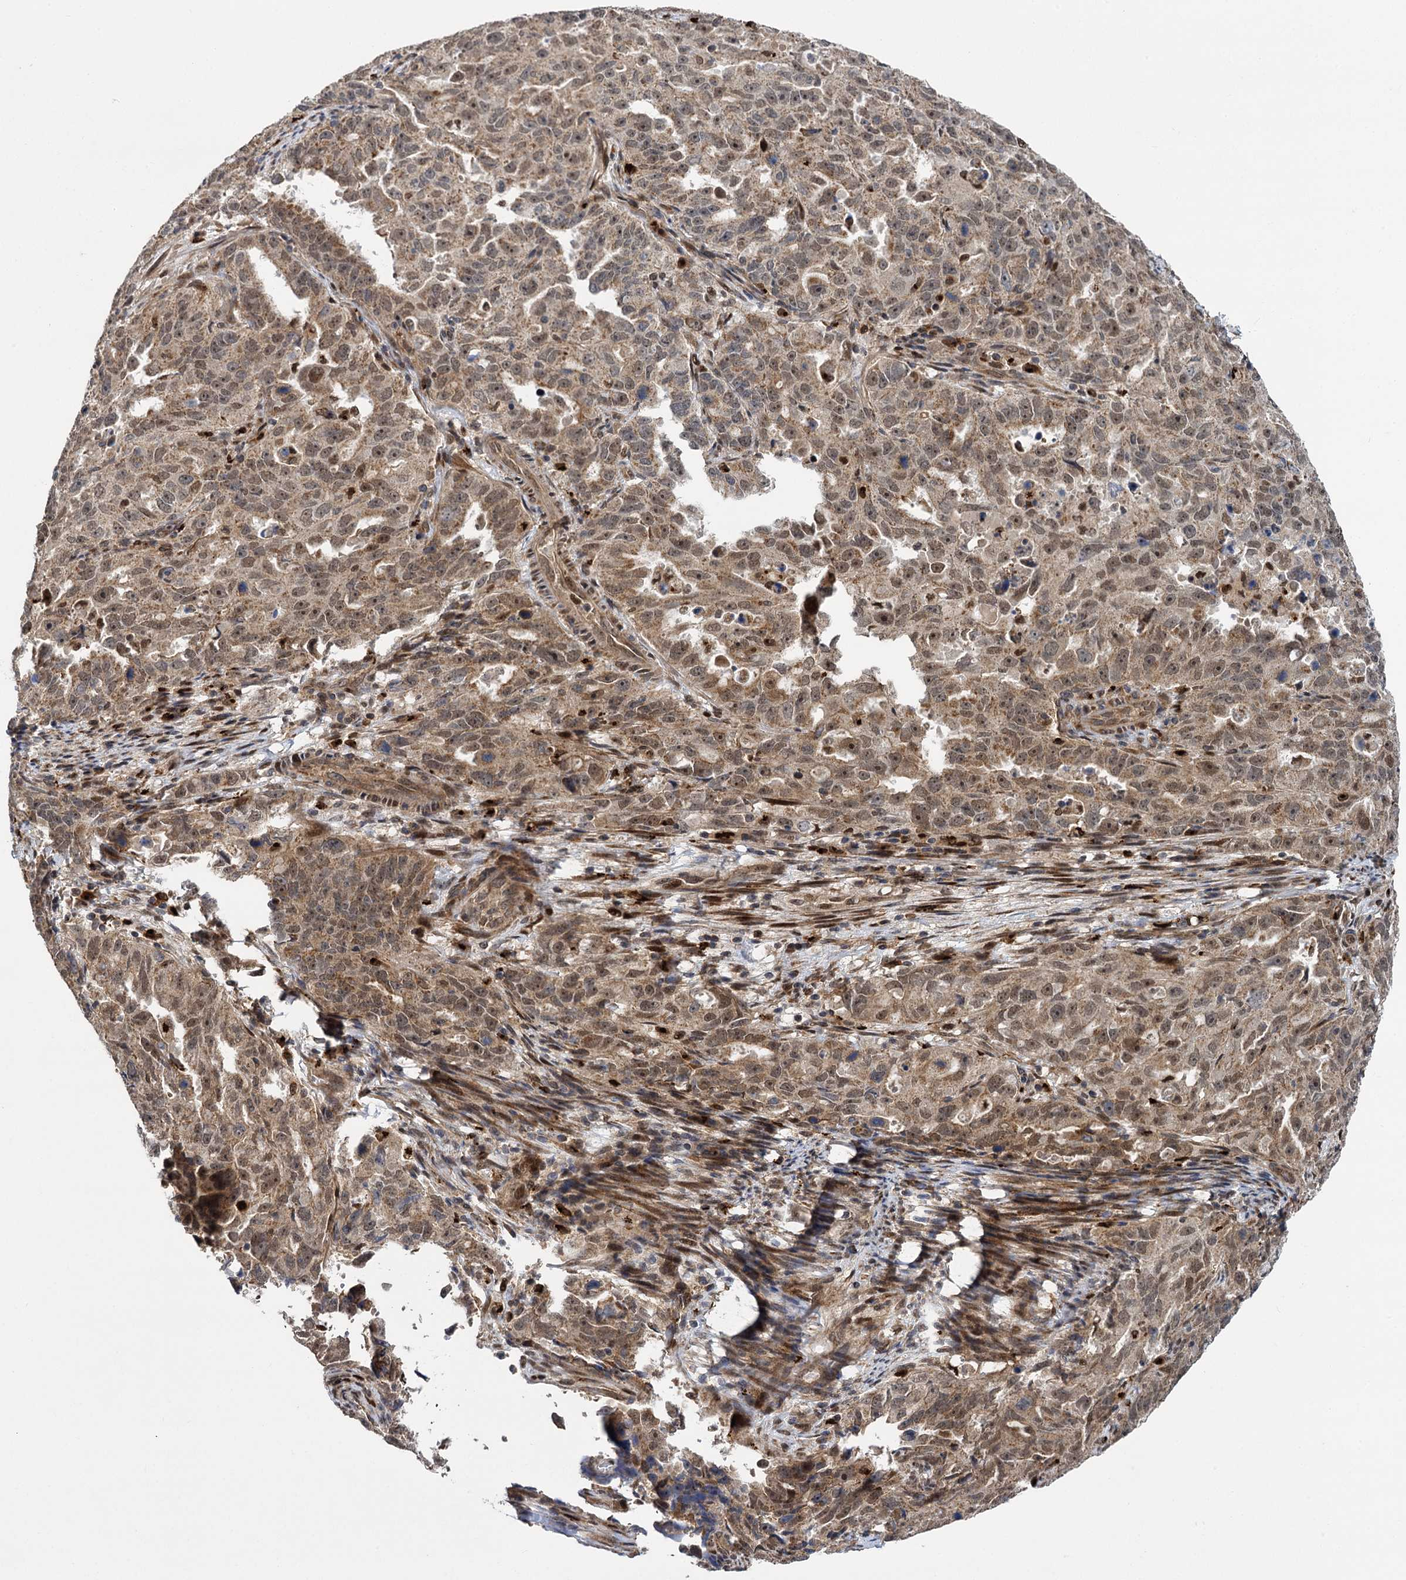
{"staining": {"intensity": "weak", "quantity": ">75%", "location": "cytoplasmic/membranous,nuclear"}, "tissue": "endometrial cancer", "cell_type": "Tumor cells", "image_type": "cancer", "snomed": [{"axis": "morphology", "description": "Adenocarcinoma, NOS"}, {"axis": "topography", "description": "Endometrium"}], "caption": "Endometrial adenocarcinoma stained with immunohistochemistry reveals weak cytoplasmic/membranous and nuclear staining in about >75% of tumor cells.", "gene": "GAL3ST4", "patient": {"sex": "female", "age": 65}}